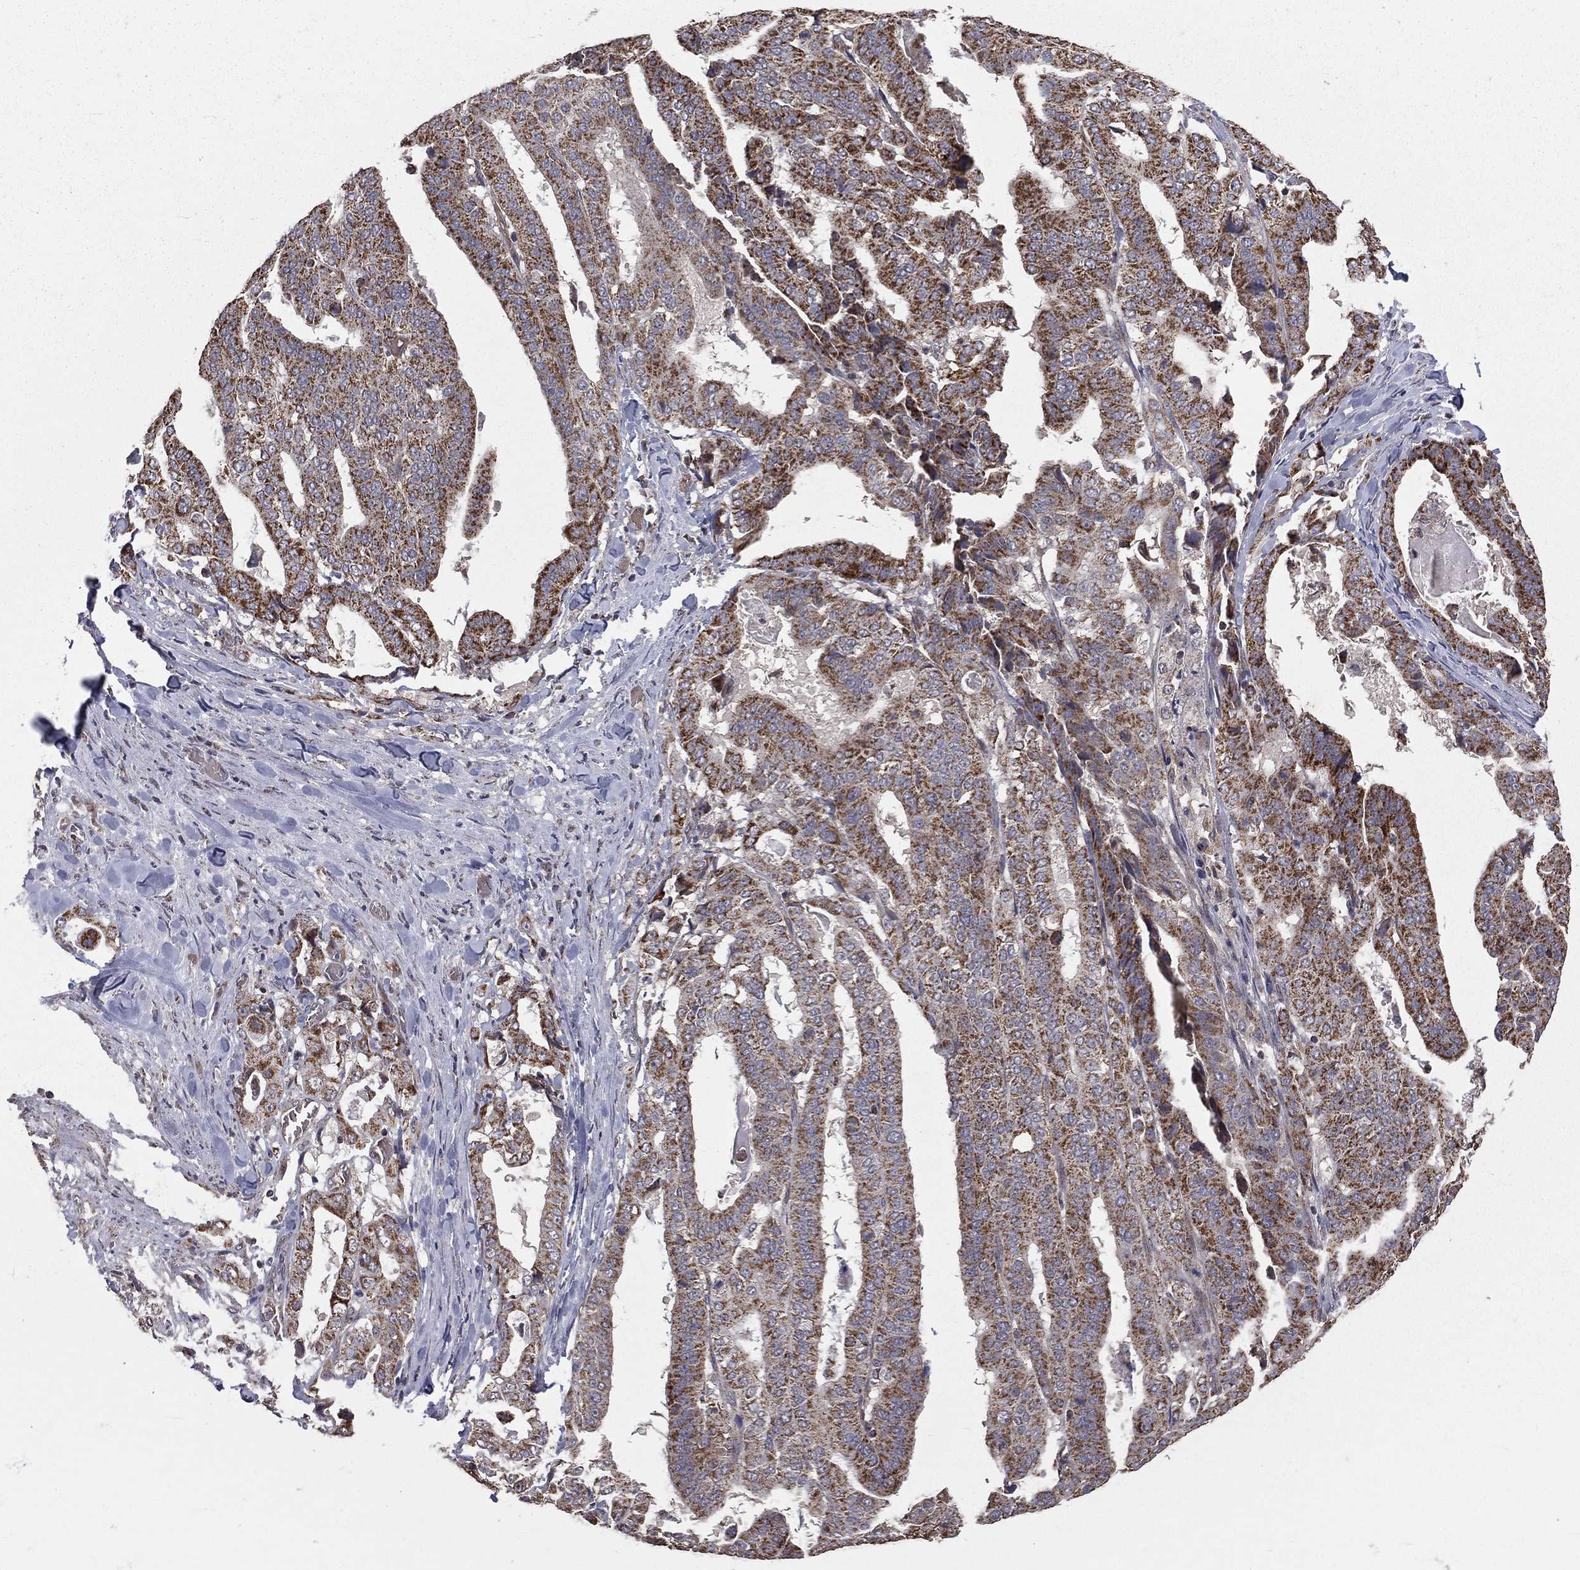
{"staining": {"intensity": "strong", "quantity": ">75%", "location": "cytoplasmic/membranous"}, "tissue": "stomach cancer", "cell_type": "Tumor cells", "image_type": "cancer", "snomed": [{"axis": "morphology", "description": "Adenocarcinoma, NOS"}, {"axis": "topography", "description": "Stomach"}], "caption": "A histopathology image showing strong cytoplasmic/membranous expression in about >75% of tumor cells in stomach adenocarcinoma, as visualized by brown immunohistochemical staining.", "gene": "MRPL46", "patient": {"sex": "male", "age": 48}}